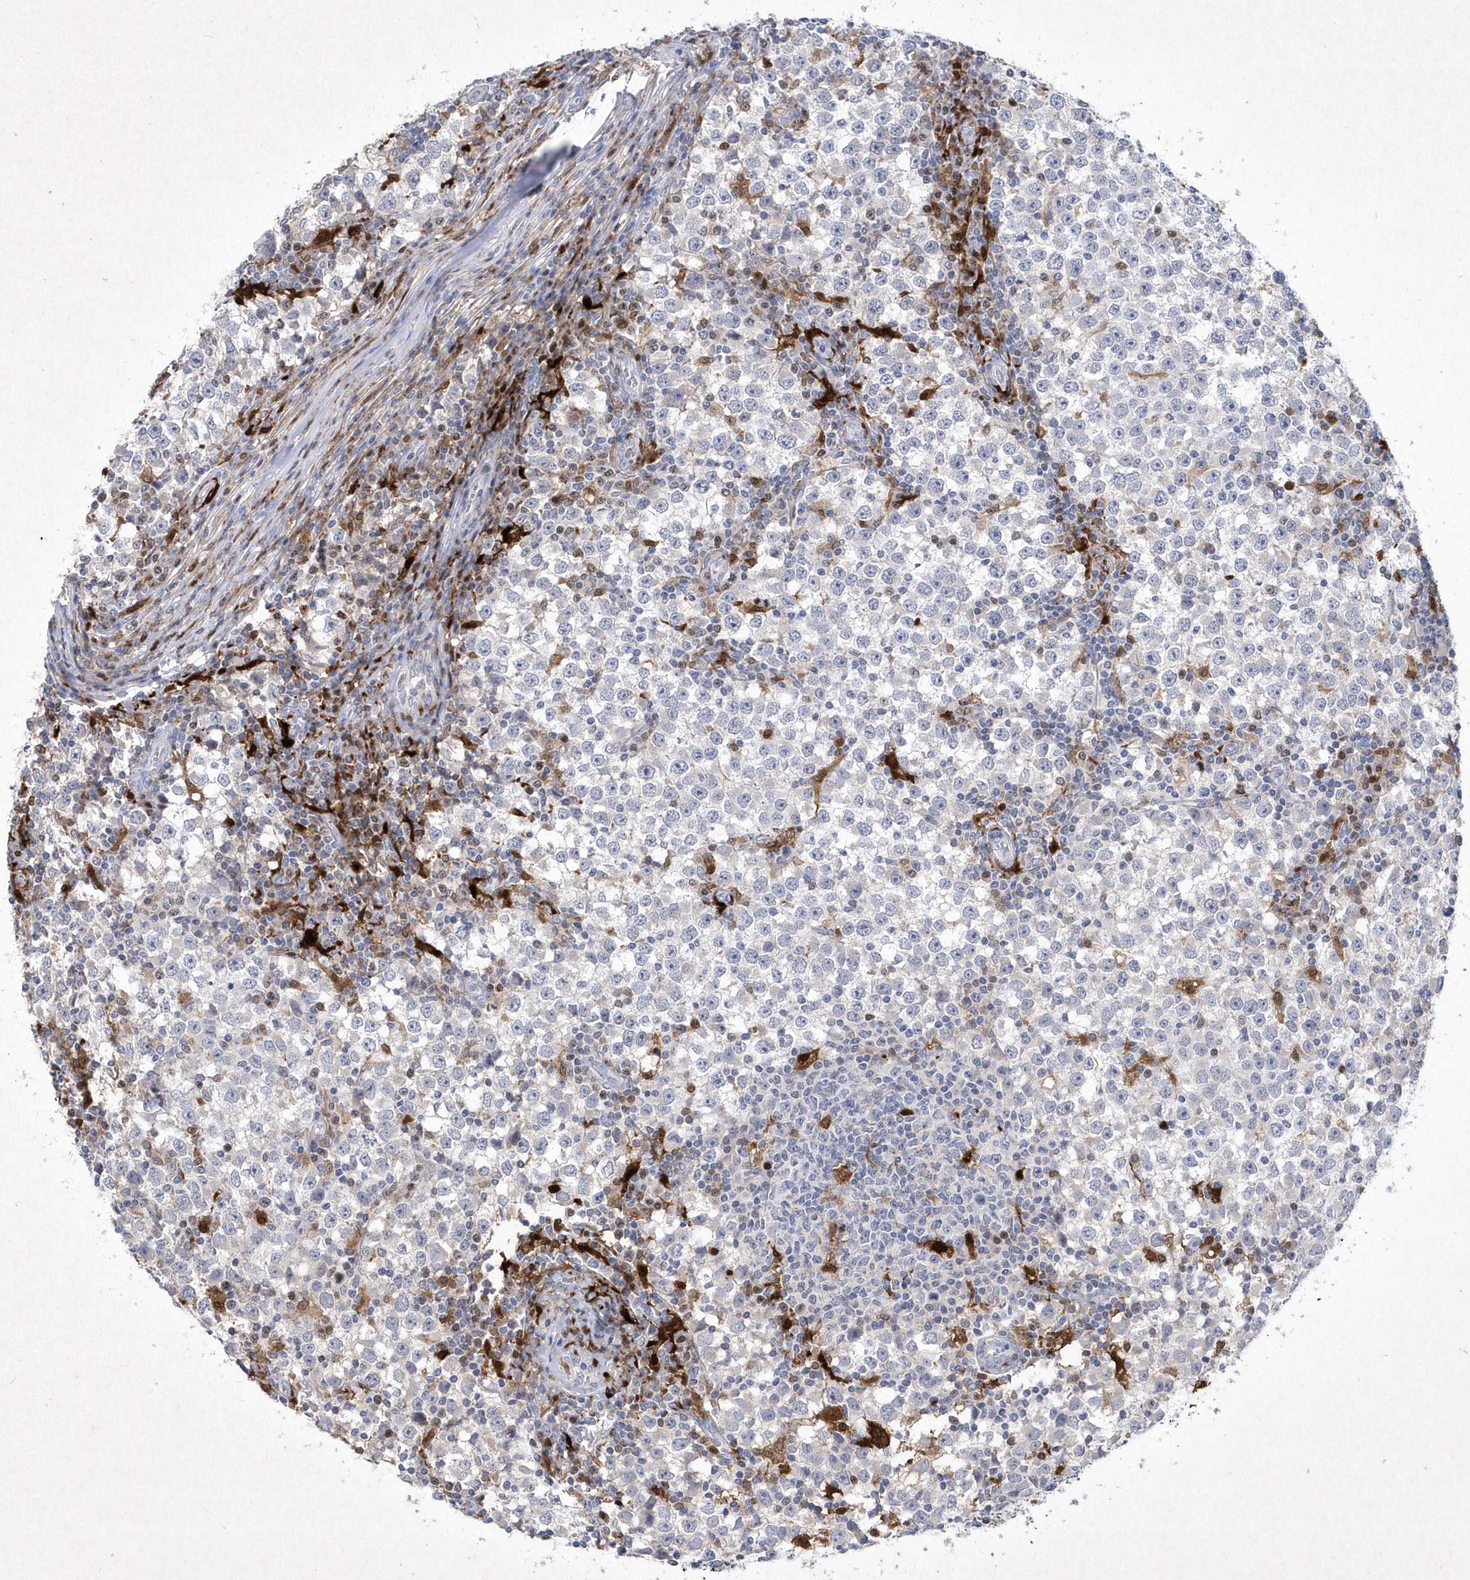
{"staining": {"intensity": "negative", "quantity": "none", "location": "none"}, "tissue": "testis cancer", "cell_type": "Tumor cells", "image_type": "cancer", "snomed": [{"axis": "morphology", "description": "Seminoma, NOS"}, {"axis": "topography", "description": "Testis"}], "caption": "This is an immunohistochemistry (IHC) histopathology image of human testis cancer. There is no positivity in tumor cells.", "gene": "BHLHA15", "patient": {"sex": "male", "age": 65}}